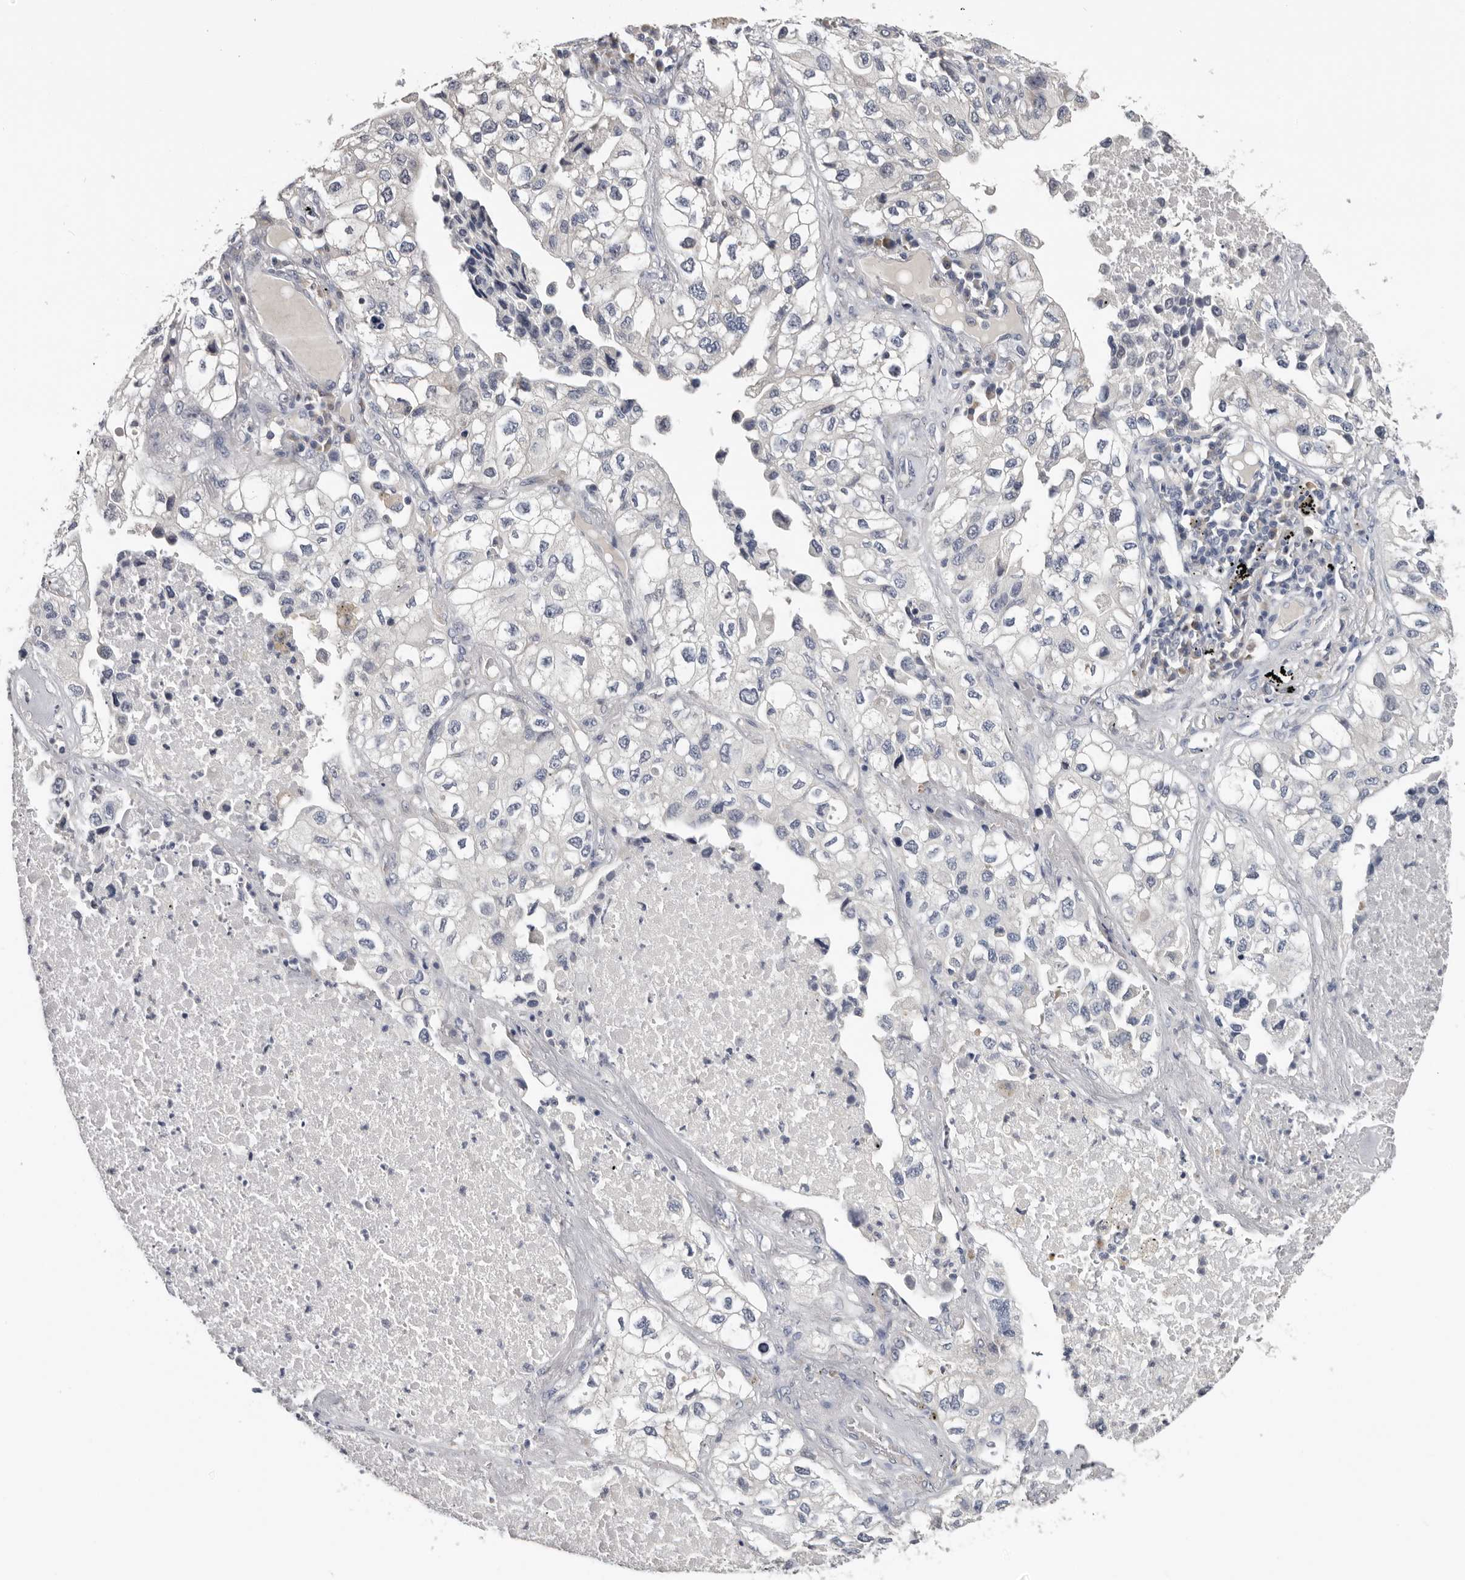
{"staining": {"intensity": "negative", "quantity": "none", "location": "none"}, "tissue": "lung cancer", "cell_type": "Tumor cells", "image_type": "cancer", "snomed": [{"axis": "morphology", "description": "Adenocarcinoma, NOS"}, {"axis": "topography", "description": "Lung"}], "caption": "This is an immunohistochemistry (IHC) micrograph of human lung adenocarcinoma. There is no expression in tumor cells.", "gene": "KIF2B", "patient": {"sex": "male", "age": 63}}